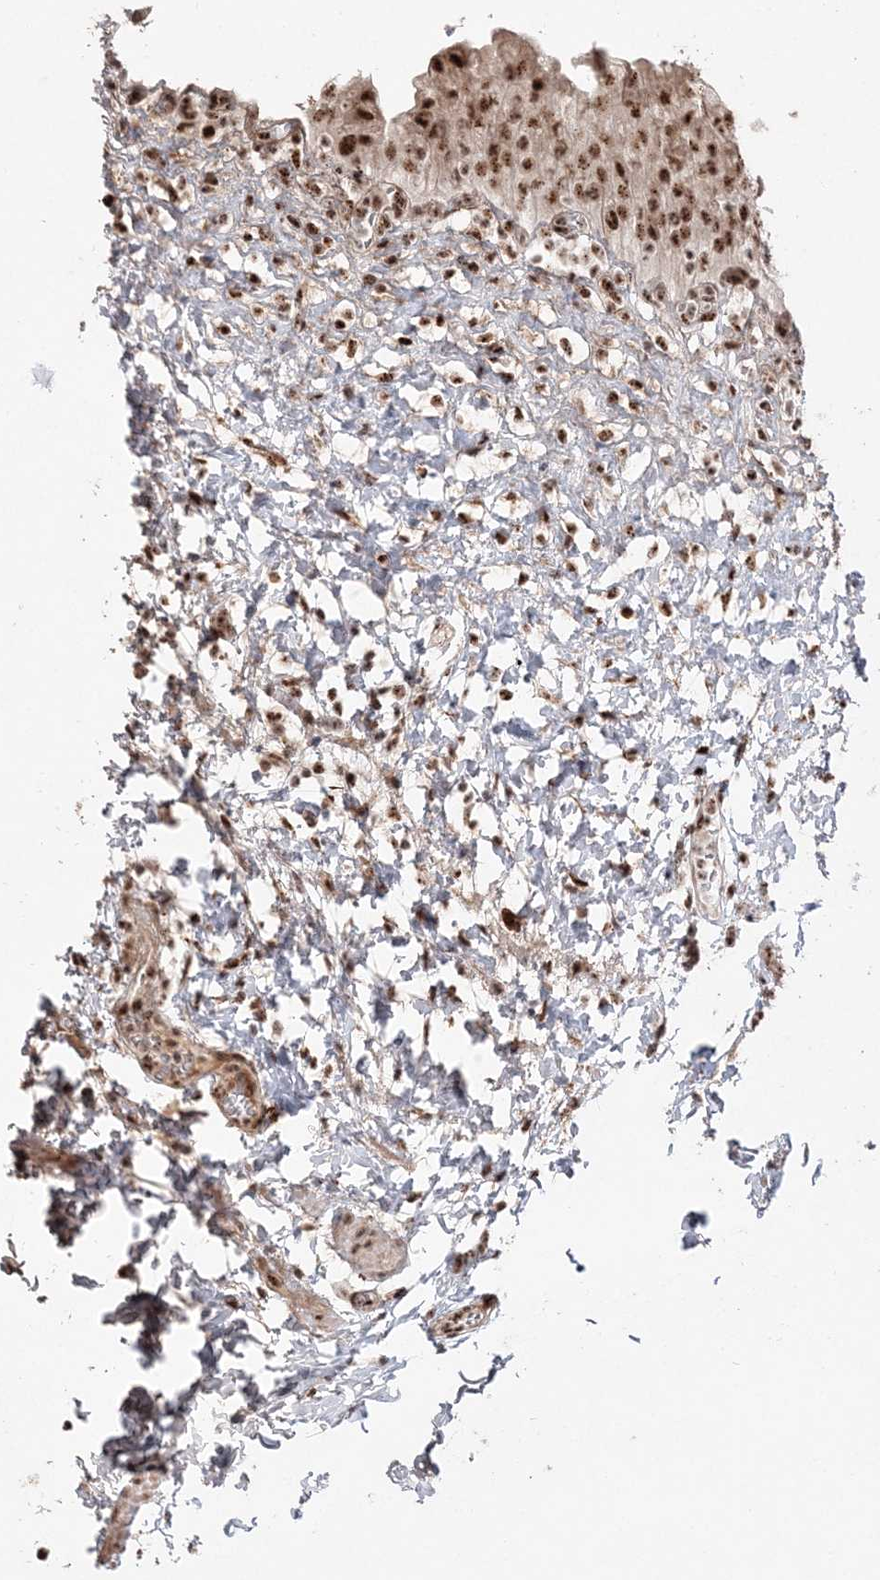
{"staining": {"intensity": "strong", "quantity": ">75%", "location": "nuclear"}, "tissue": "urinary bladder", "cell_type": "Urothelial cells", "image_type": "normal", "snomed": [{"axis": "morphology", "description": "Normal tissue, NOS"}, {"axis": "topography", "description": "Urinary bladder"}], "caption": "Normal urinary bladder displays strong nuclear expression in approximately >75% of urothelial cells, visualized by immunohistochemistry. (DAB (3,3'-diaminobenzidine) = brown stain, brightfield microscopy at high magnification).", "gene": "RBM17", "patient": {"sex": "female", "age": 27}}